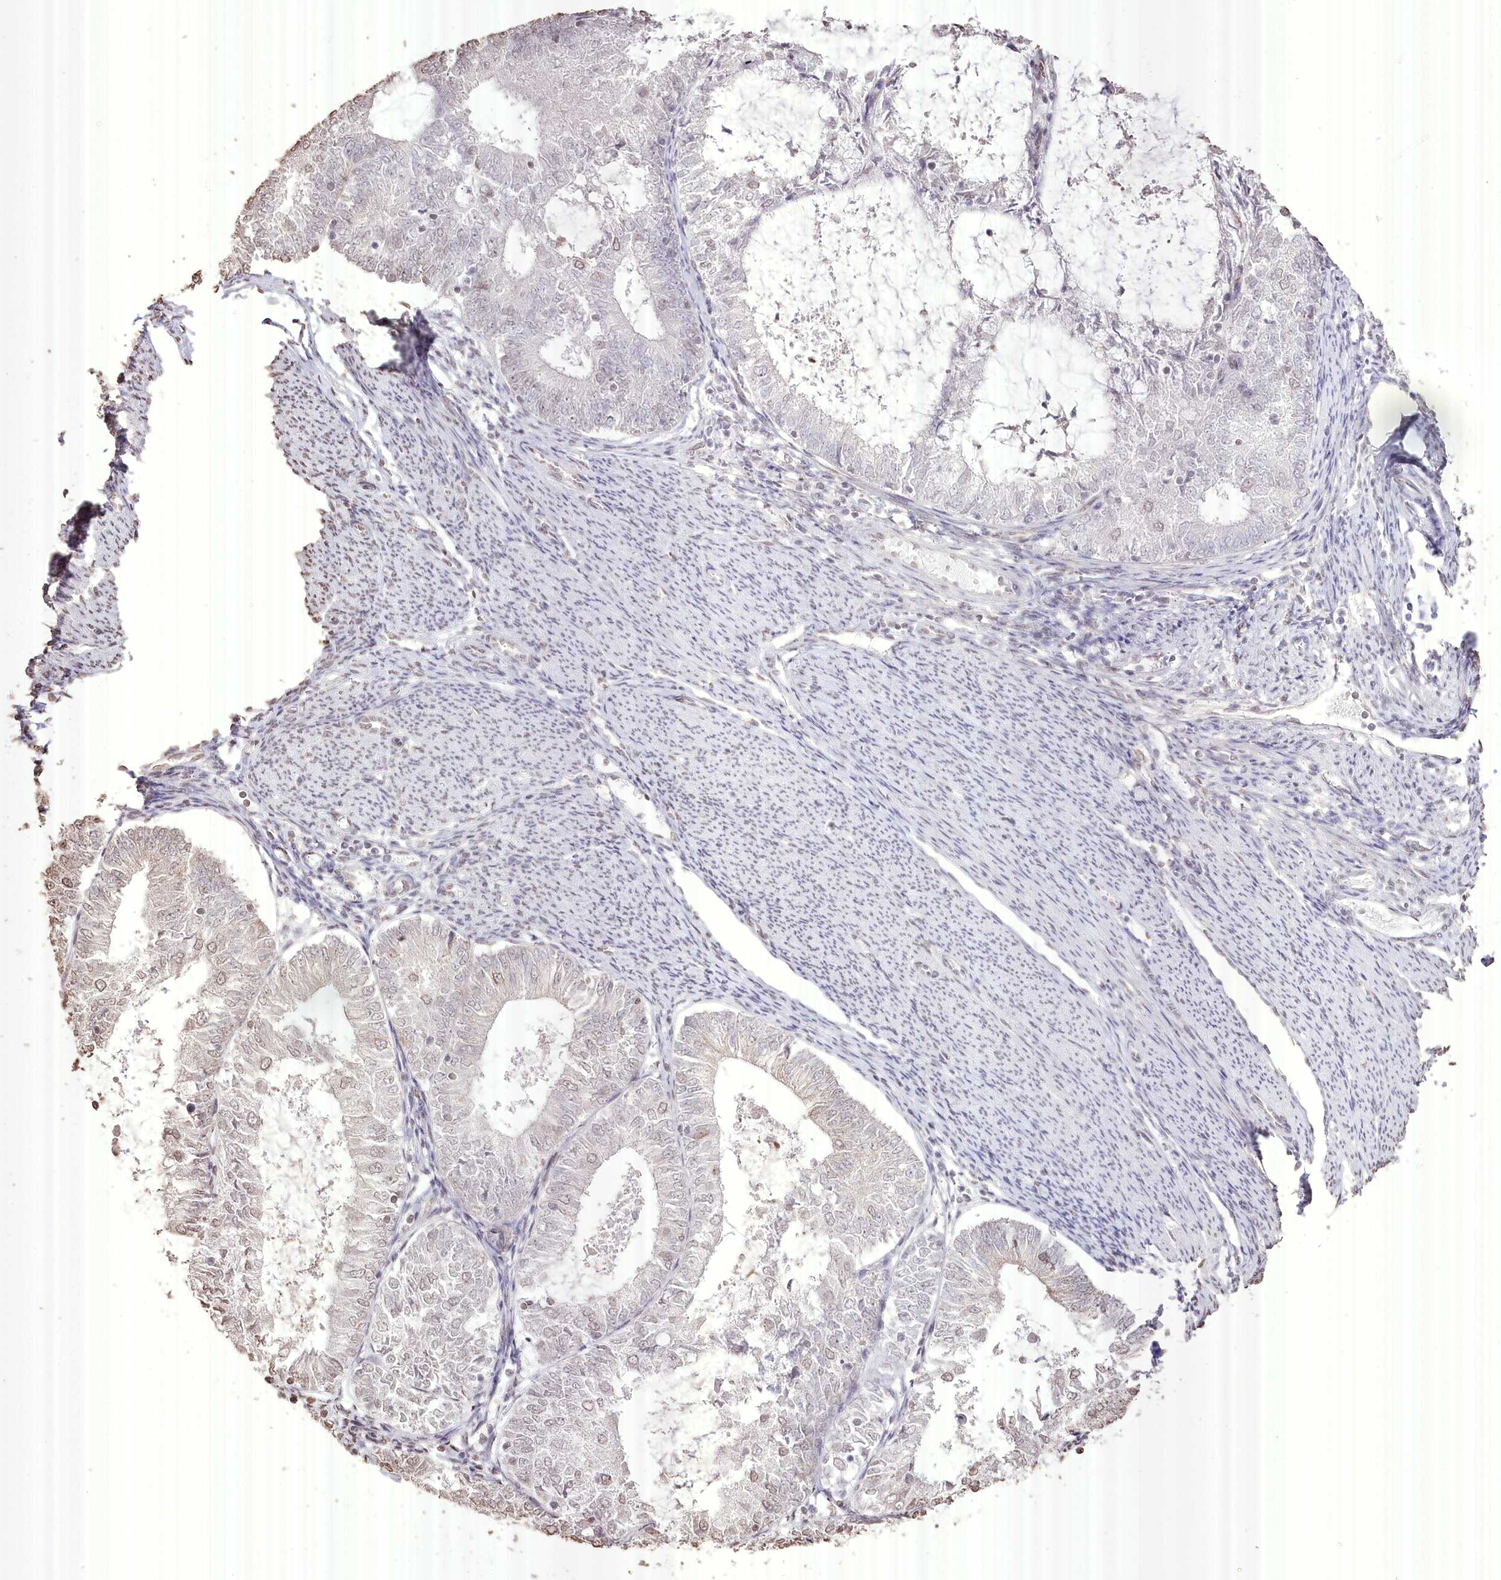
{"staining": {"intensity": "negative", "quantity": "none", "location": "none"}, "tissue": "endometrial cancer", "cell_type": "Tumor cells", "image_type": "cancer", "snomed": [{"axis": "morphology", "description": "Adenocarcinoma, NOS"}, {"axis": "topography", "description": "Endometrium"}], "caption": "This is an IHC micrograph of human endometrial cancer (adenocarcinoma). There is no staining in tumor cells.", "gene": "SLC39A10", "patient": {"sex": "female", "age": 57}}